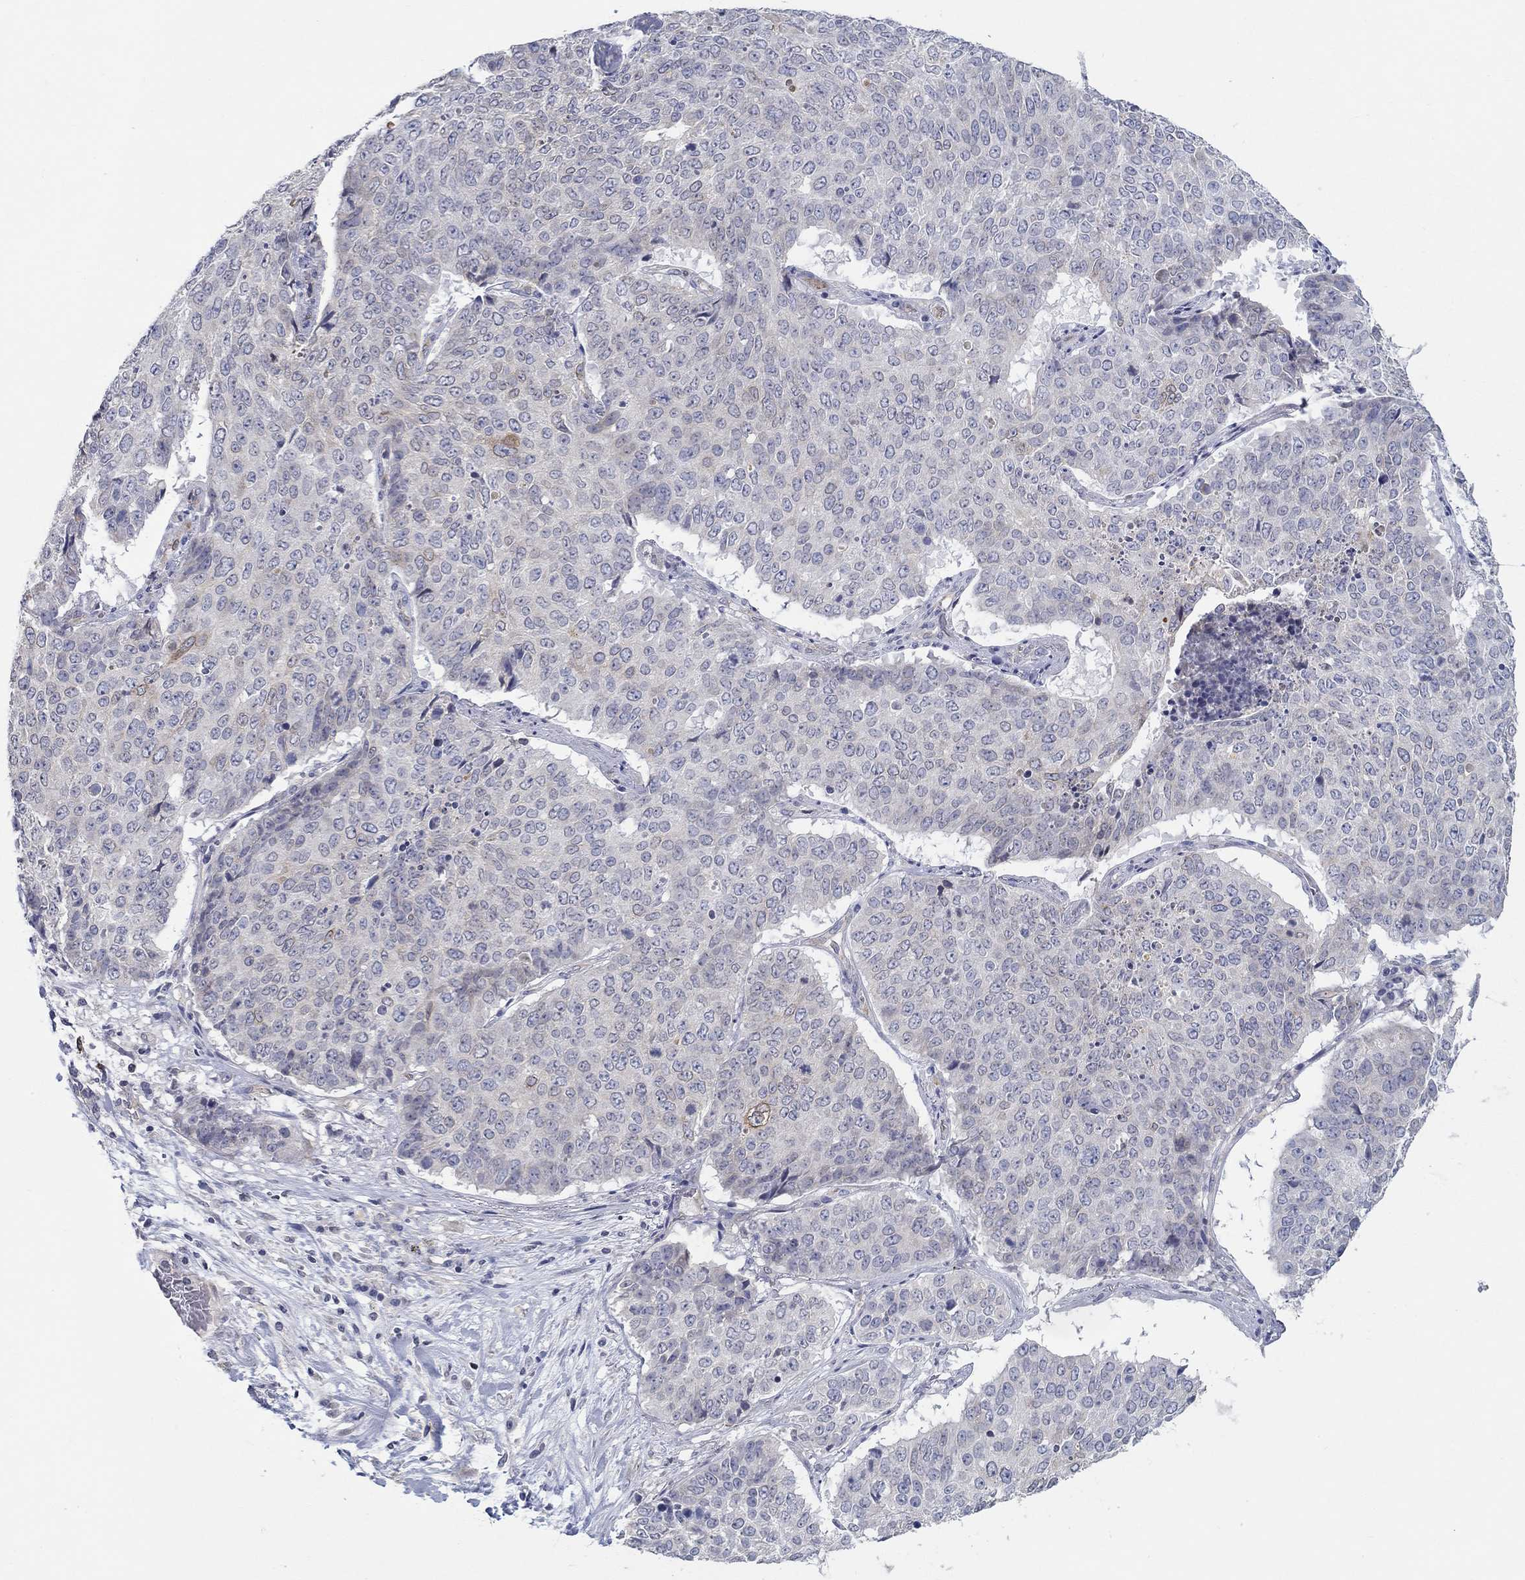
{"staining": {"intensity": "negative", "quantity": "none", "location": "none"}, "tissue": "lung cancer", "cell_type": "Tumor cells", "image_type": "cancer", "snomed": [{"axis": "morphology", "description": "Normal tissue, NOS"}, {"axis": "morphology", "description": "Squamous cell carcinoma, NOS"}, {"axis": "topography", "description": "Bronchus"}, {"axis": "topography", "description": "Lung"}], "caption": "Tumor cells are negative for protein expression in human lung cancer.", "gene": "ERMP1", "patient": {"sex": "male", "age": 64}}